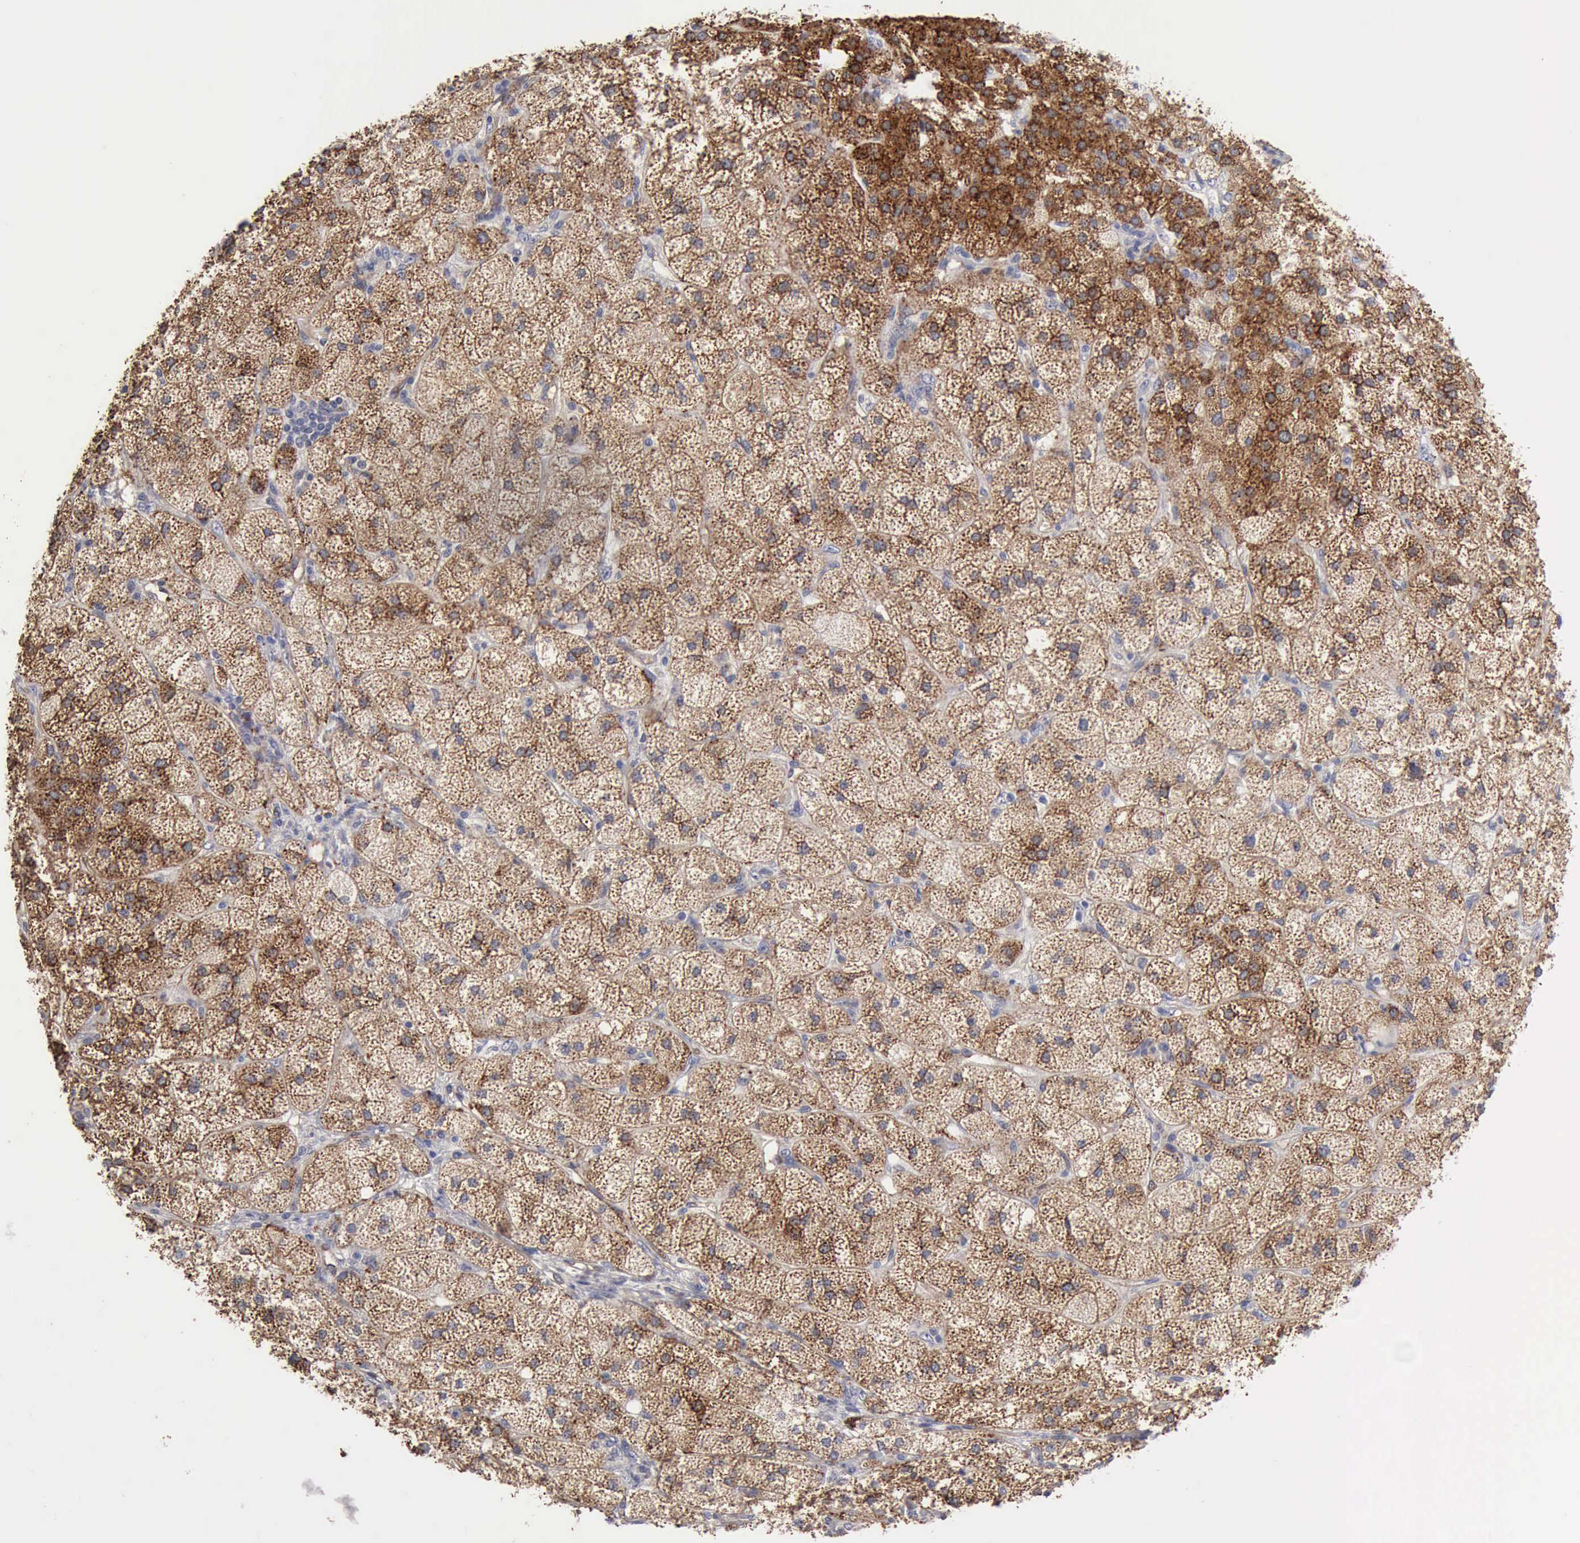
{"staining": {"intensity": "strong", "quantity": ">75%", "location": "cytoplasmic/membranous"}, "tissue": "adrenal gland", "cell_type": "Glandular cells", "image_type": "normal", "snomed": [{"axis": "morphology", "description": "Normal tissue, NOS"}, {"axis": "topography", "description": "Adrenal gland"}], "caption": "An IHC micrograph of normal tissue is shown. Protein staining in brown highlights strong cytoplasmic/membranous positivity in adrenal gland within glandular cells.", "gene": "RDX", "patient": {"sex": "female", "age": 60}}